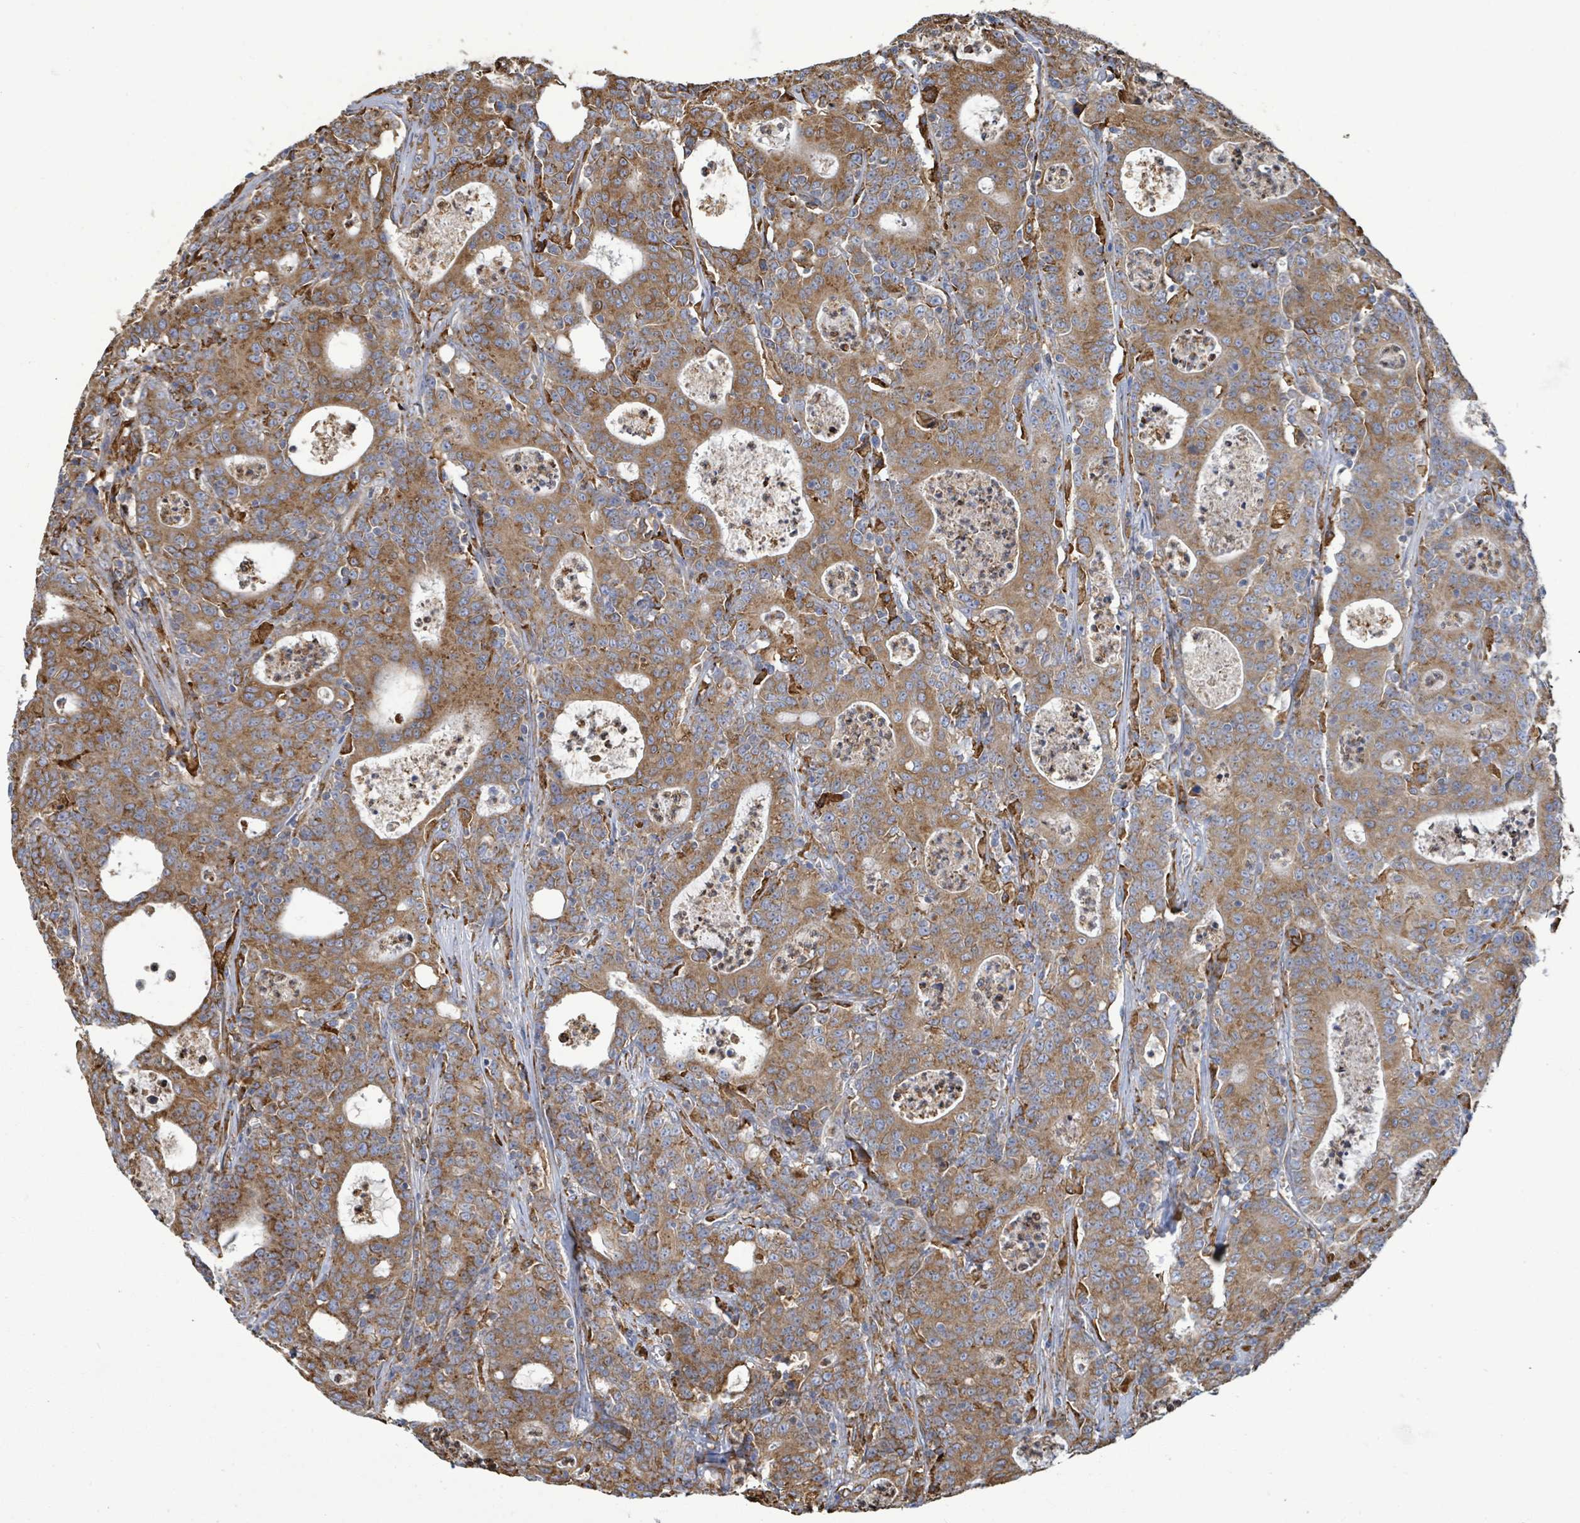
{"staining": {"intensity": "moderate", "quantity": ">75%", "location": "cytoplasmic/membranous"}, "tissue": "colorectal cancer", "cell_type": "Tumor cells", "image_type": "cancer", "snomed": [{"axis": "morphology", "description": "Adenocarcinoma, NOS"}, {"axis": "topography", "description": "Colon"}], "caption": "A brown stain labels moderate cytoplasmic/membranous expression of a protein in adenocarcinoma (colorectal) tumor cells. The protein of interest is shown in brown color, while the nuclei are stained blue.", "gene": "RFPL4A", "patient": {"sex": "male", "age": 83}}